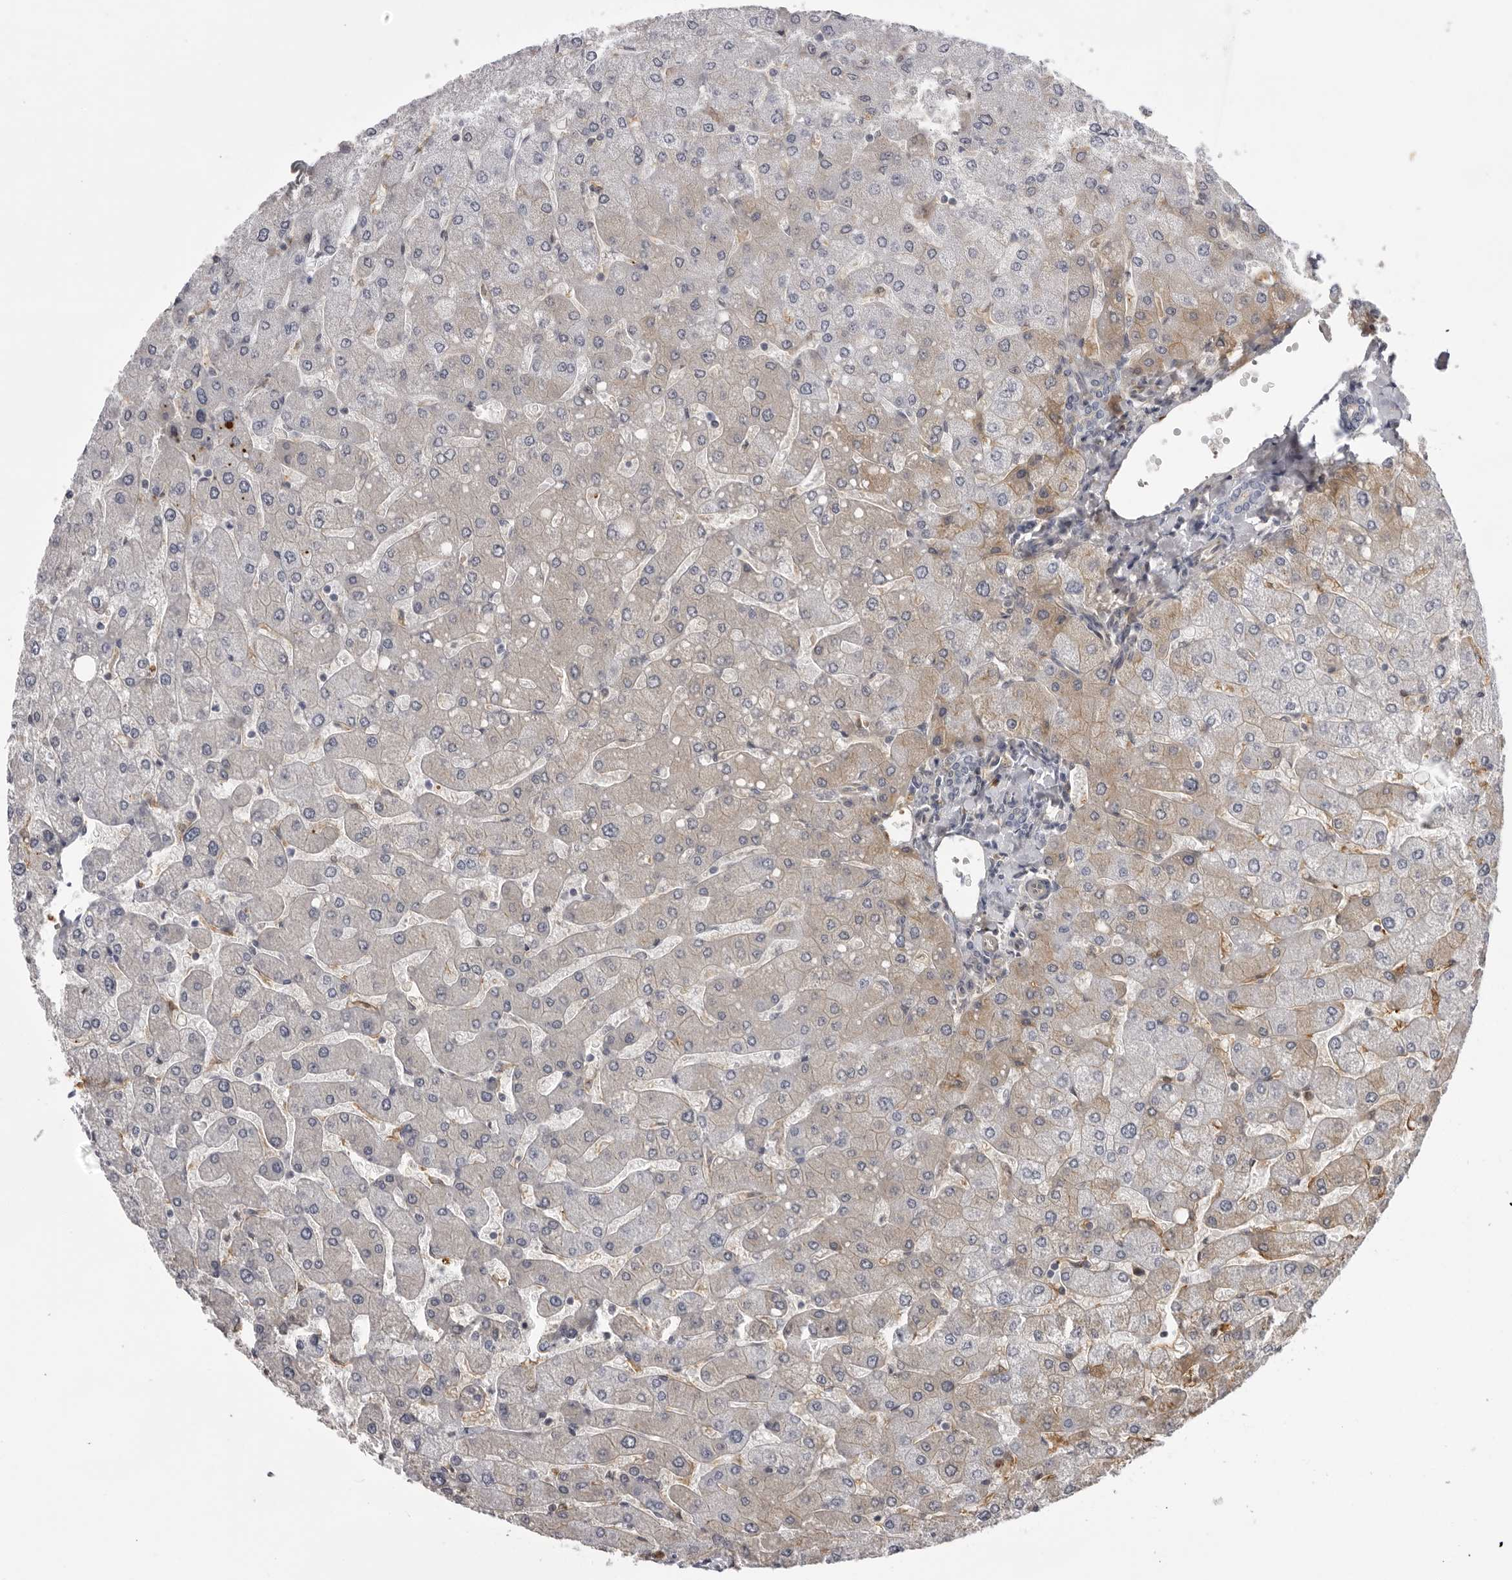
{"staining": {"intensity": "negative", "quantity": "none", "location": "none"}, "tissue": "liver", "cell_type": "Cholangiocytes", "image_type": "normal", "snomed": [{"axis": "morphology", "description": "Normal tissue, NOS"}, {"axis": "topography", "description": "Liver"}], "caption": "Cholangiocytes are negative for brown protein staining in unremarkable liver. The staining is performed using DAB brown chromogen with nuclei counter-stained in using hematoxylin.", "gene": "PLEKHF2", "patient": {"sex": "male", "age": 55}}